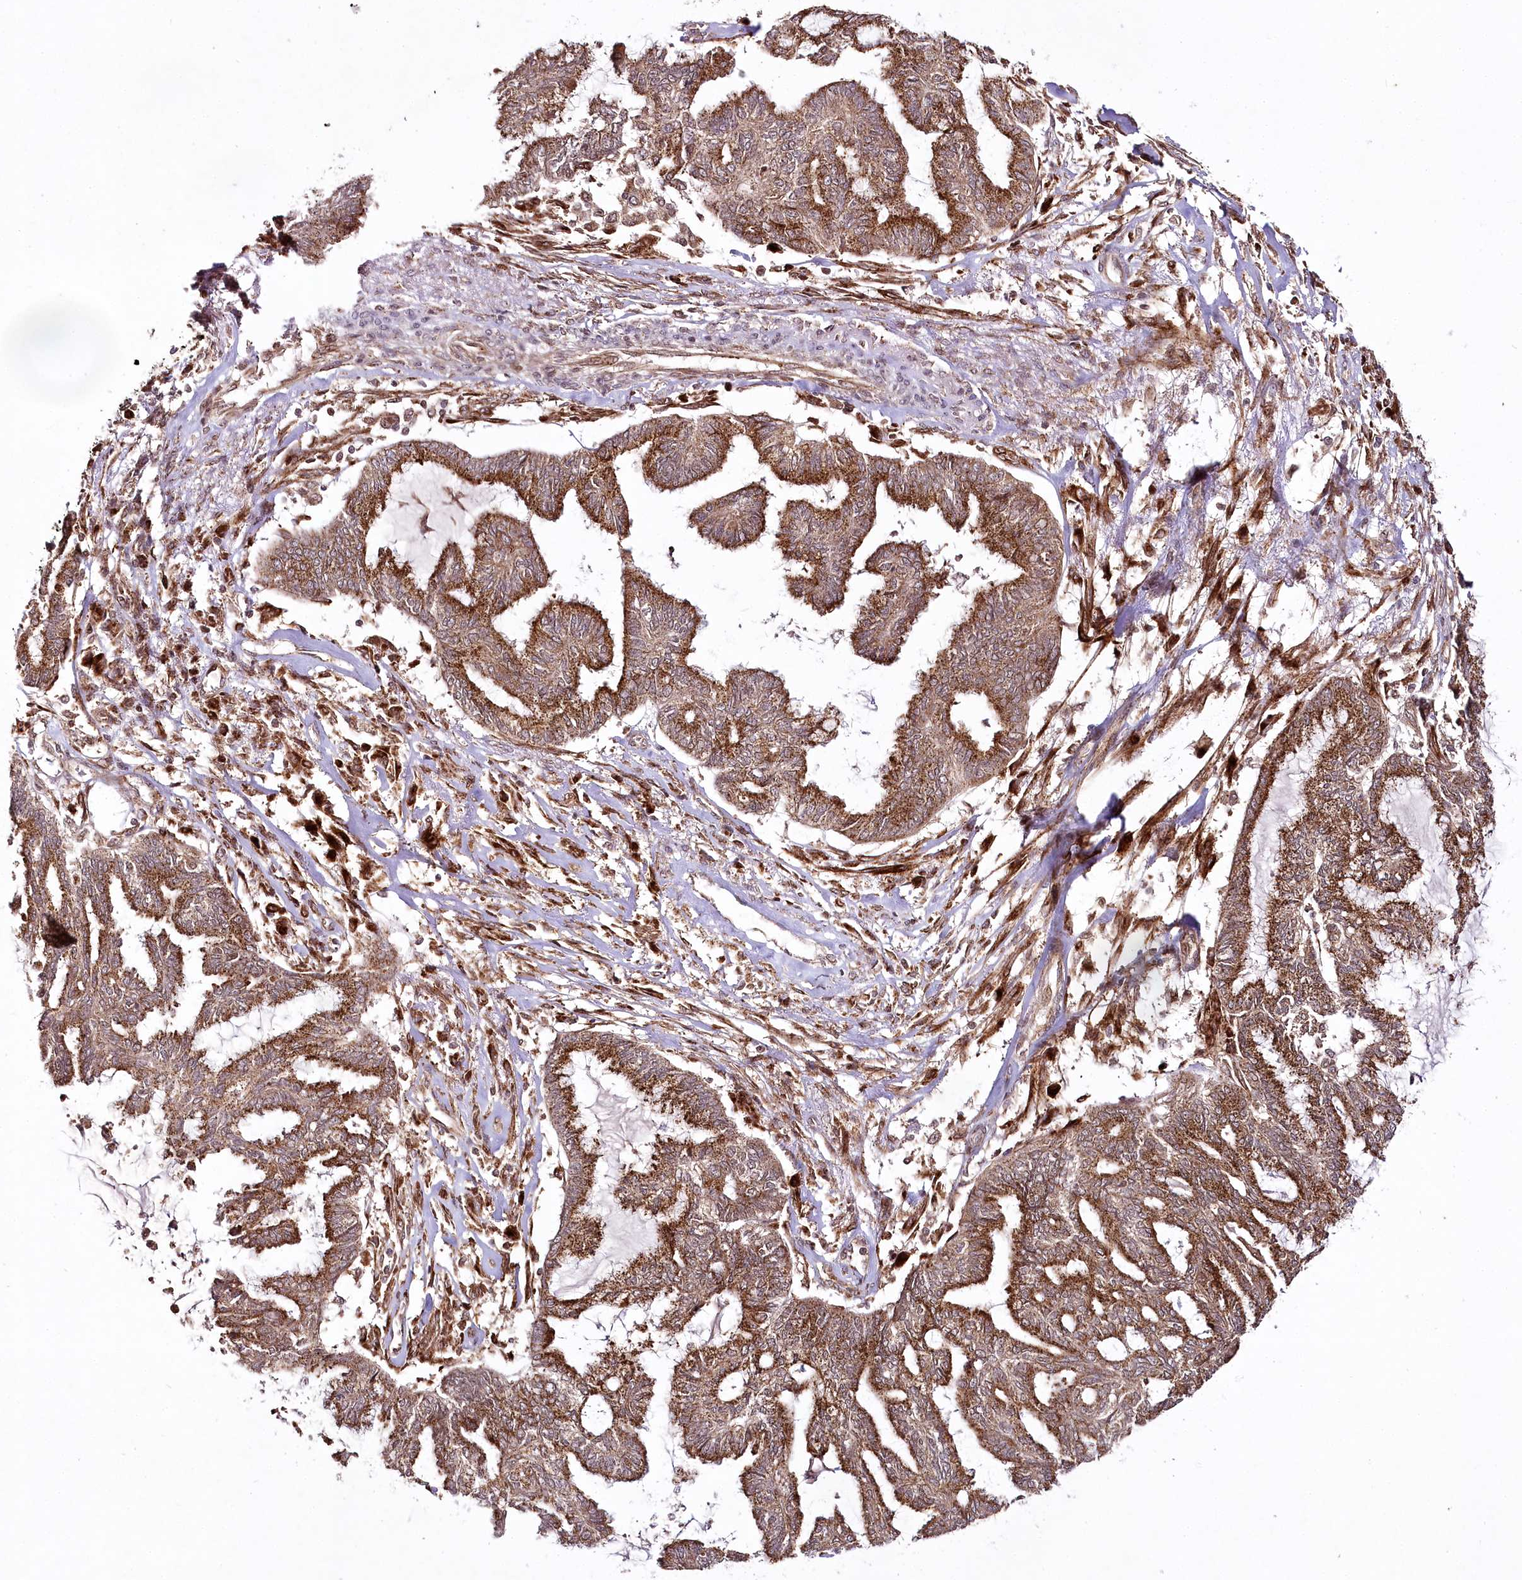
{"staining": {"intensity": "strong", "quantity": ">75%", "location": "cytoplasmic/membranous"}, "tissue": "endometrial cancer", "cell_type": "Tumor cells", "image_type": "cancer", "snomed": [{"axis": "morphology", "description": "Adenocarcinoma, NOS"}, {"axis": "topography", "description": "Endometrium"}], "caption": "There is high levels of strong cytoplasmic/membranous positivity in tumor cells of endometrial cancer (adenocarcinoma), as demonstrated by immunohistochemical staining (brown color).", "gene": "COPG1", "patient": {"sex": "female", "age": 86}}